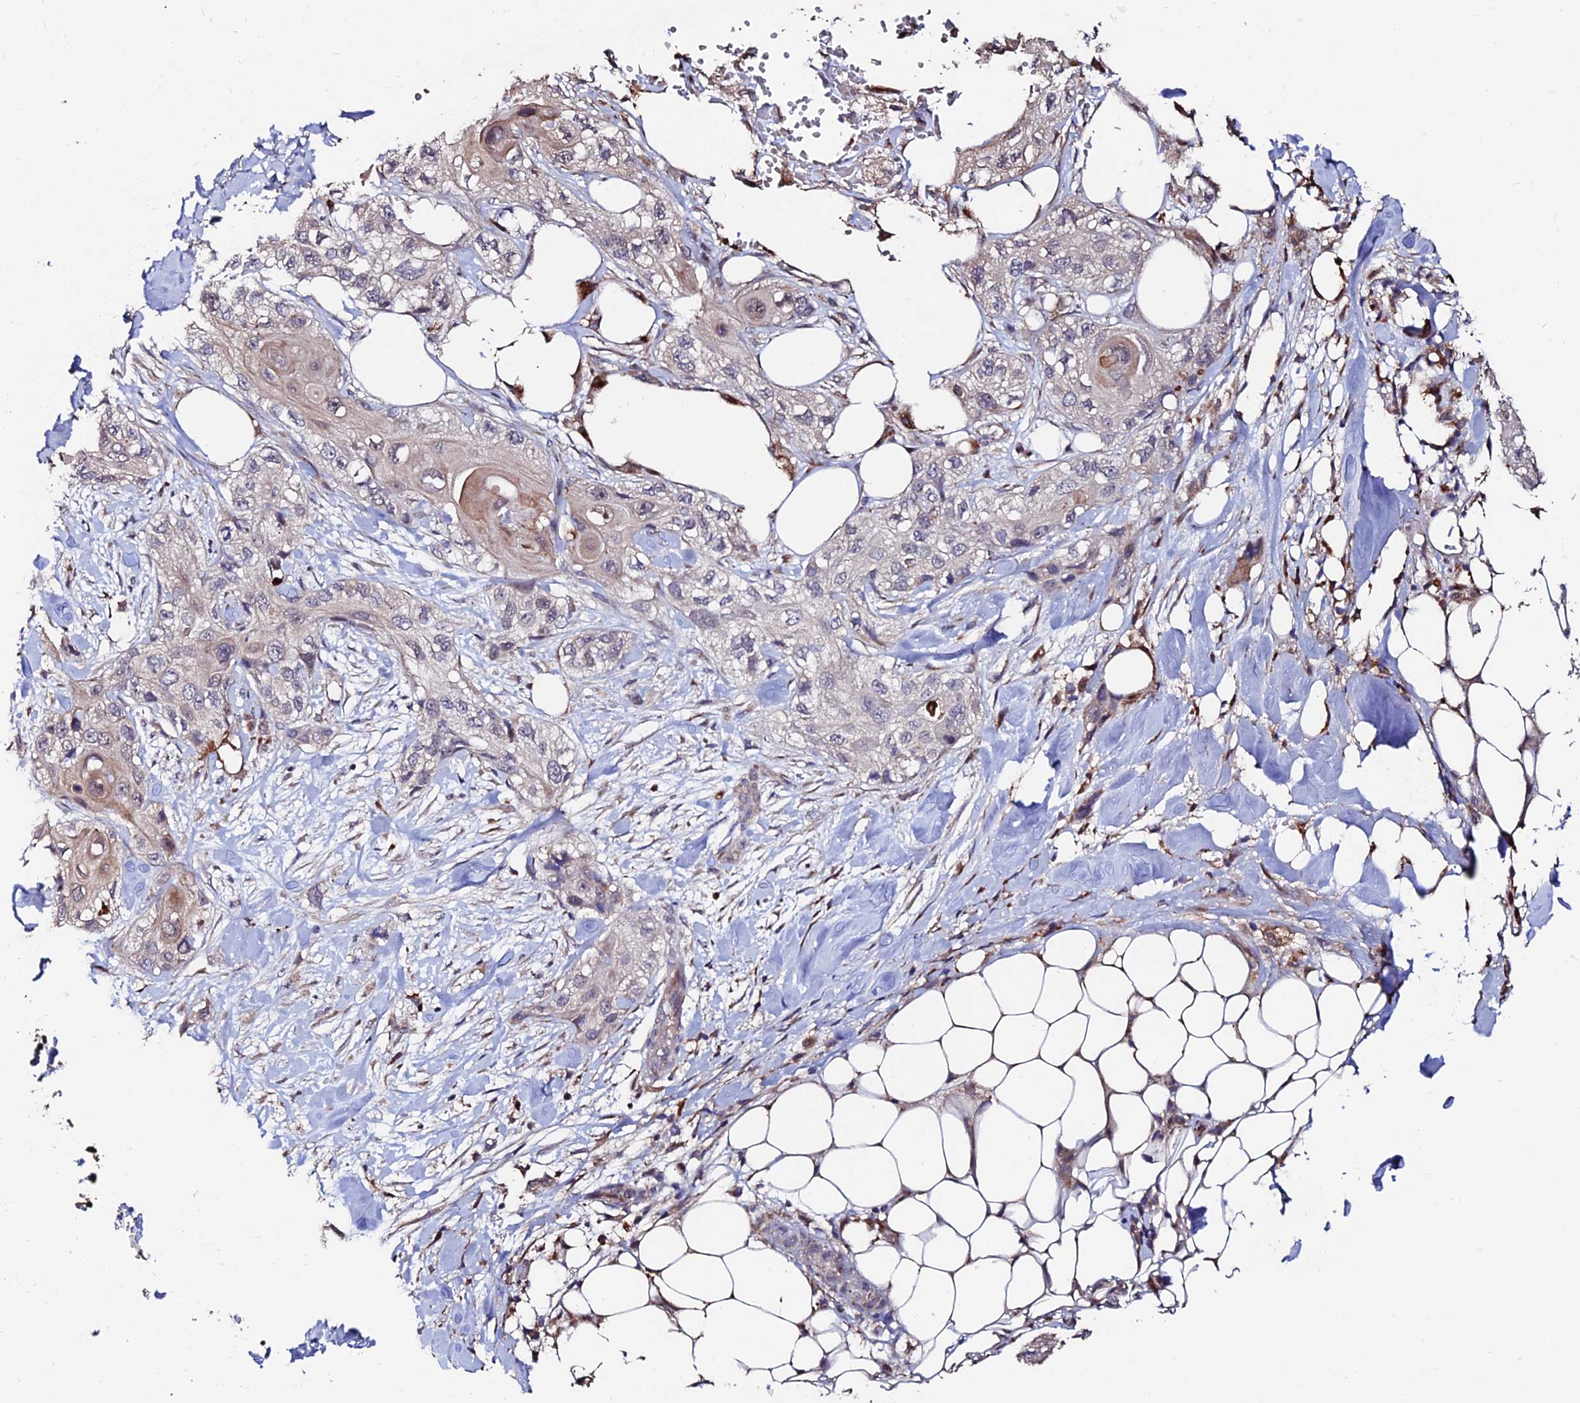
{"staining": {"intensity": "weak", "quantity": "<25%", "location": "cytoplasmic/membranous"}, "tissue": "skin cancer", "cell_type": "Tumor cells", "image_type": "cancer", "snomed": [{"axis": "morphology", "description": "Normal tissue, NOS"}, {"axis": "morphology", "description": "Squamous cell carcinoma, NOS"}, {"axis": "topography", "description": "Skin"}], "caption": "Immunohistochemistry photomicrograph of skin squamous cell carcinoma stained for a protein (brown), which shows no staining in tumor cells. (IHC, brightfield microscopy, high magnification).", "gene": "ACTR5", "patient": {"sex": "male", "age": 72}}